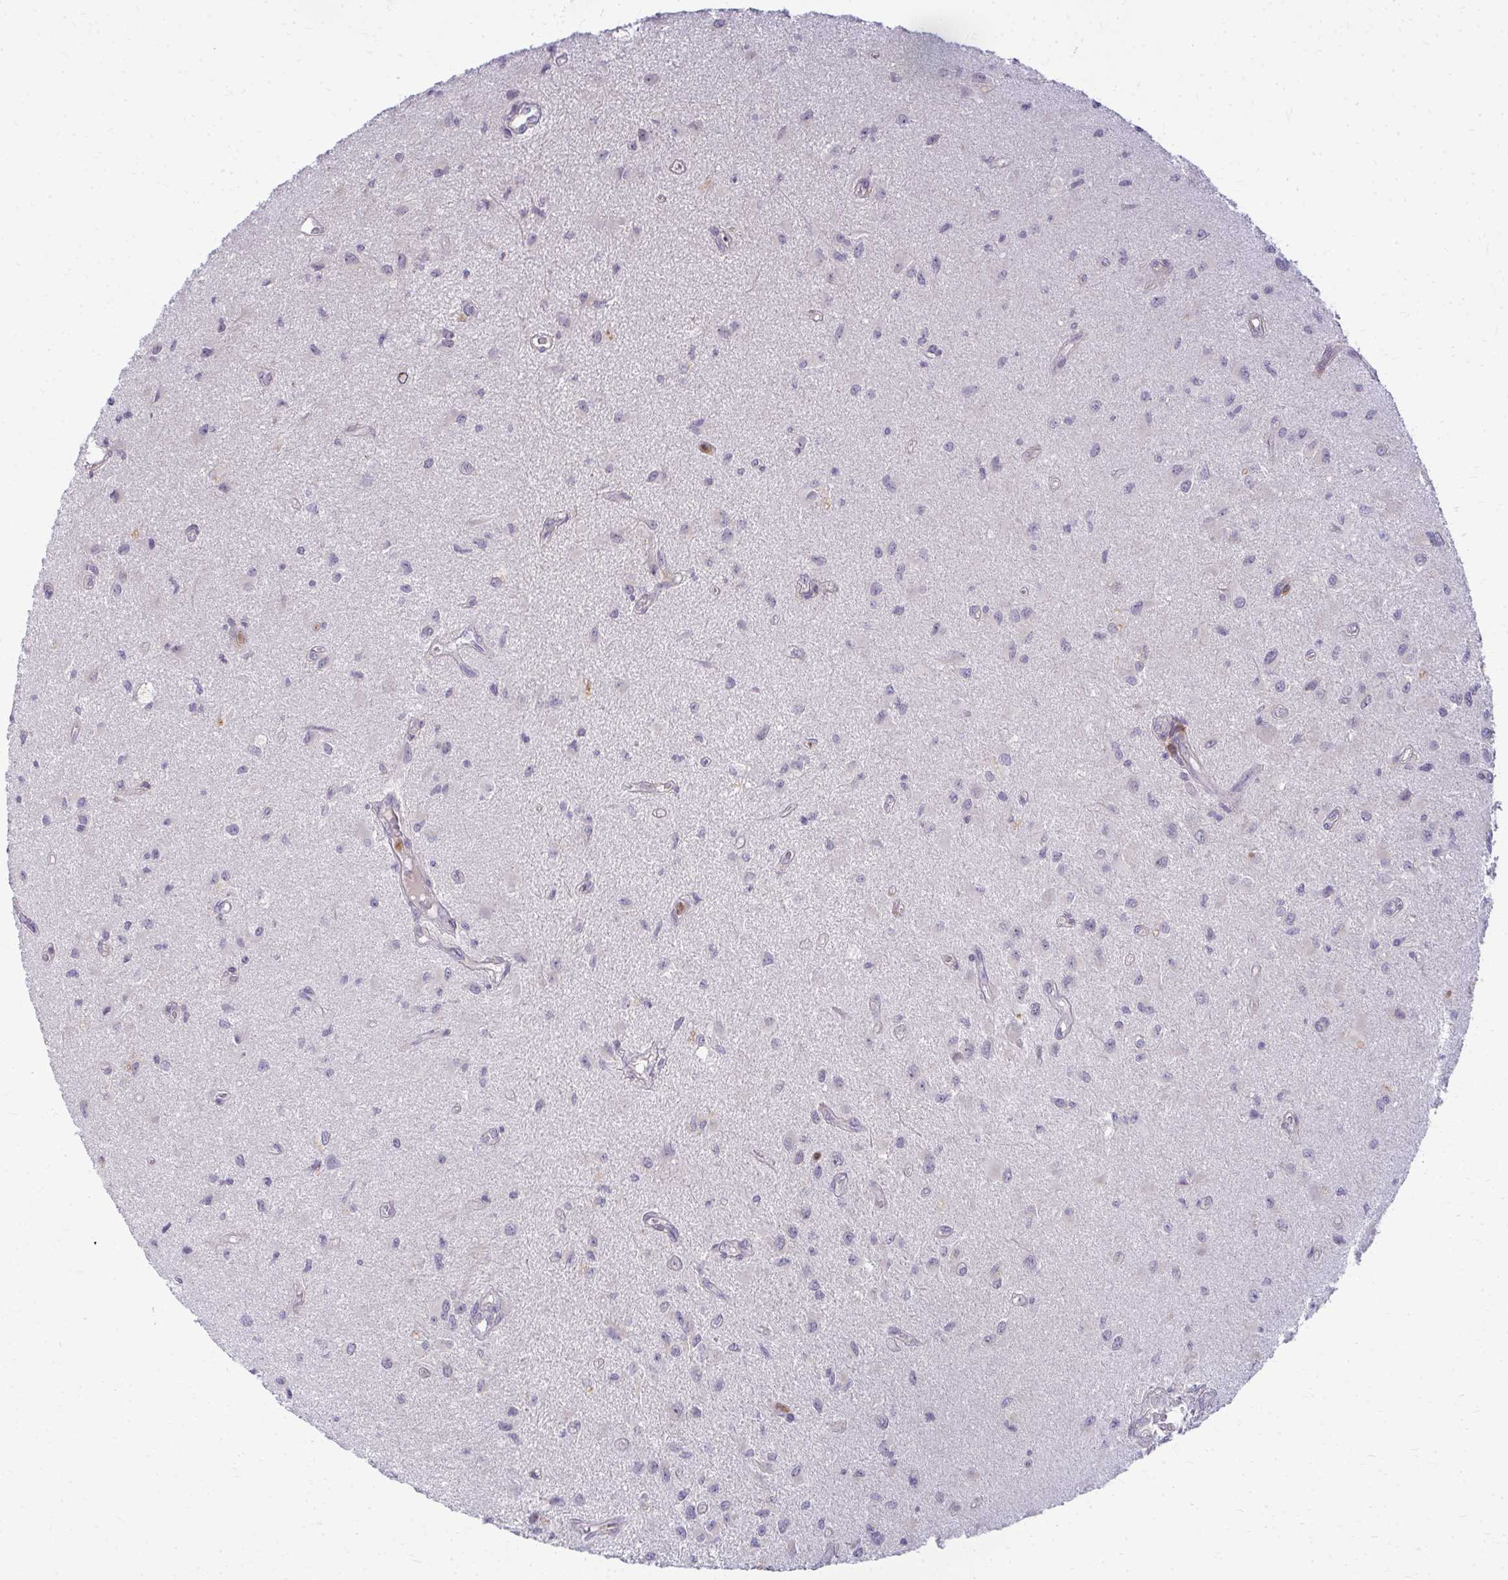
{"staining": {"intensity": "negative", "quantity": "none", "location": "none"}, "tissue": "glioma", "cell_type": "Tumor cells", "image_type": "cancer", "snomed": [{"axis": "morphology", "description": "Glioma, malignant, High grade"}, {"axis": "topography", "description": "Brain"}], "caption": "This is an immunohistochemistry (IHC) micrograph of human malignant high-grade glioma. There is no staining in tumor cells.", "gene": "AP5M1", "patient": {"sex": "male", "age": 67}}